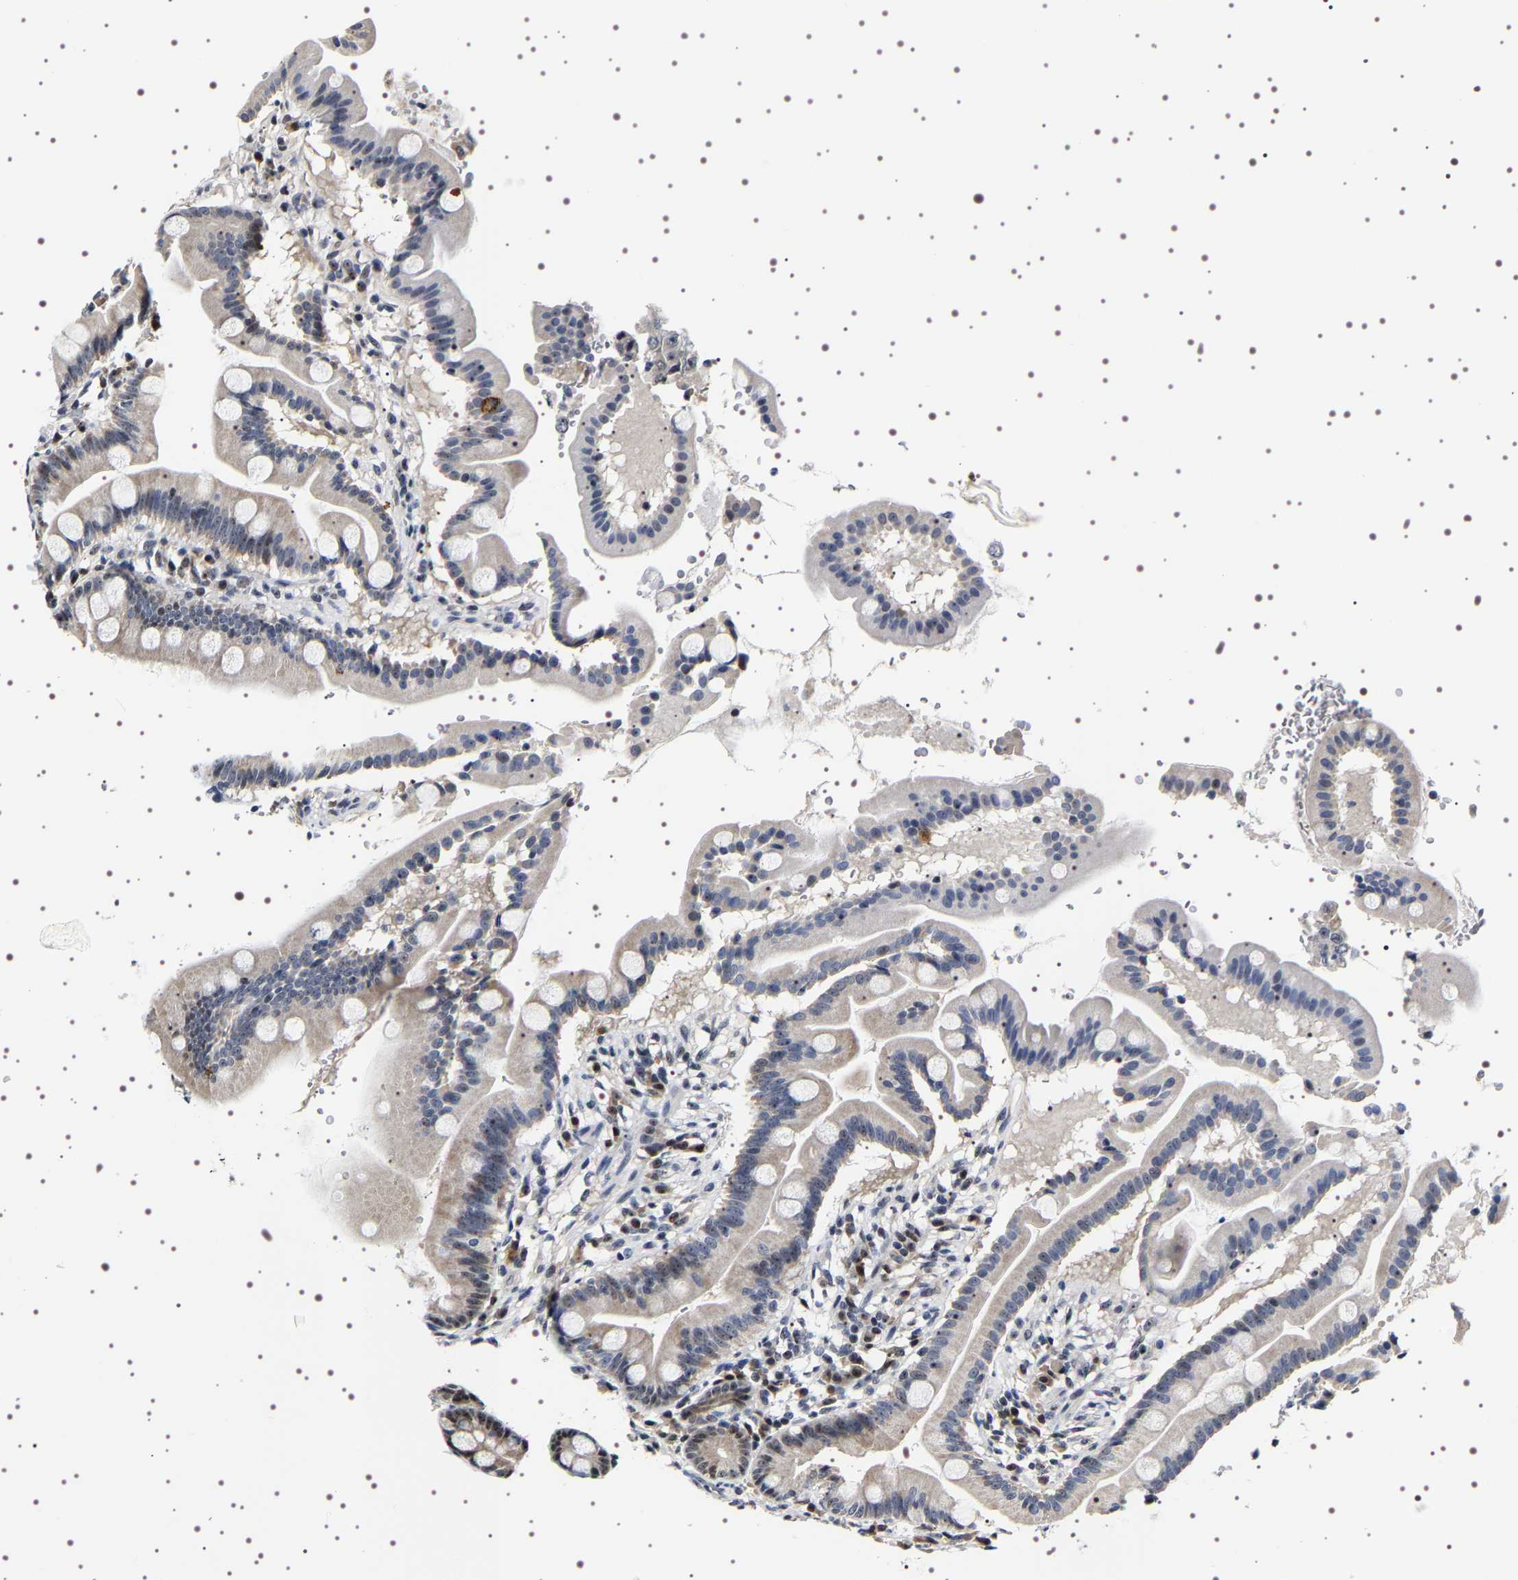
{"staining": {"intensity": "moderate", "quantity": "<25%", "location": "cytoplasmic/membranous"}, "tissue": "duodenum", "cell_type": "Glandular cells", "image_type": "normal", "snomed": [{"axis": "morphology", "description": "Normal tissue, NOS"}, {"axis": "topography", "description": "Duodenum"}], "caption": "Protein expression analysis of normal human duodenum reveals moderate cytoplasmic/membranous positivity in about <25% of glandular cells. (DAB IHC with brightfield microscopy, high magnification).", "gene": "GNL3", "patient": {"sex": "male", "age": 50}}